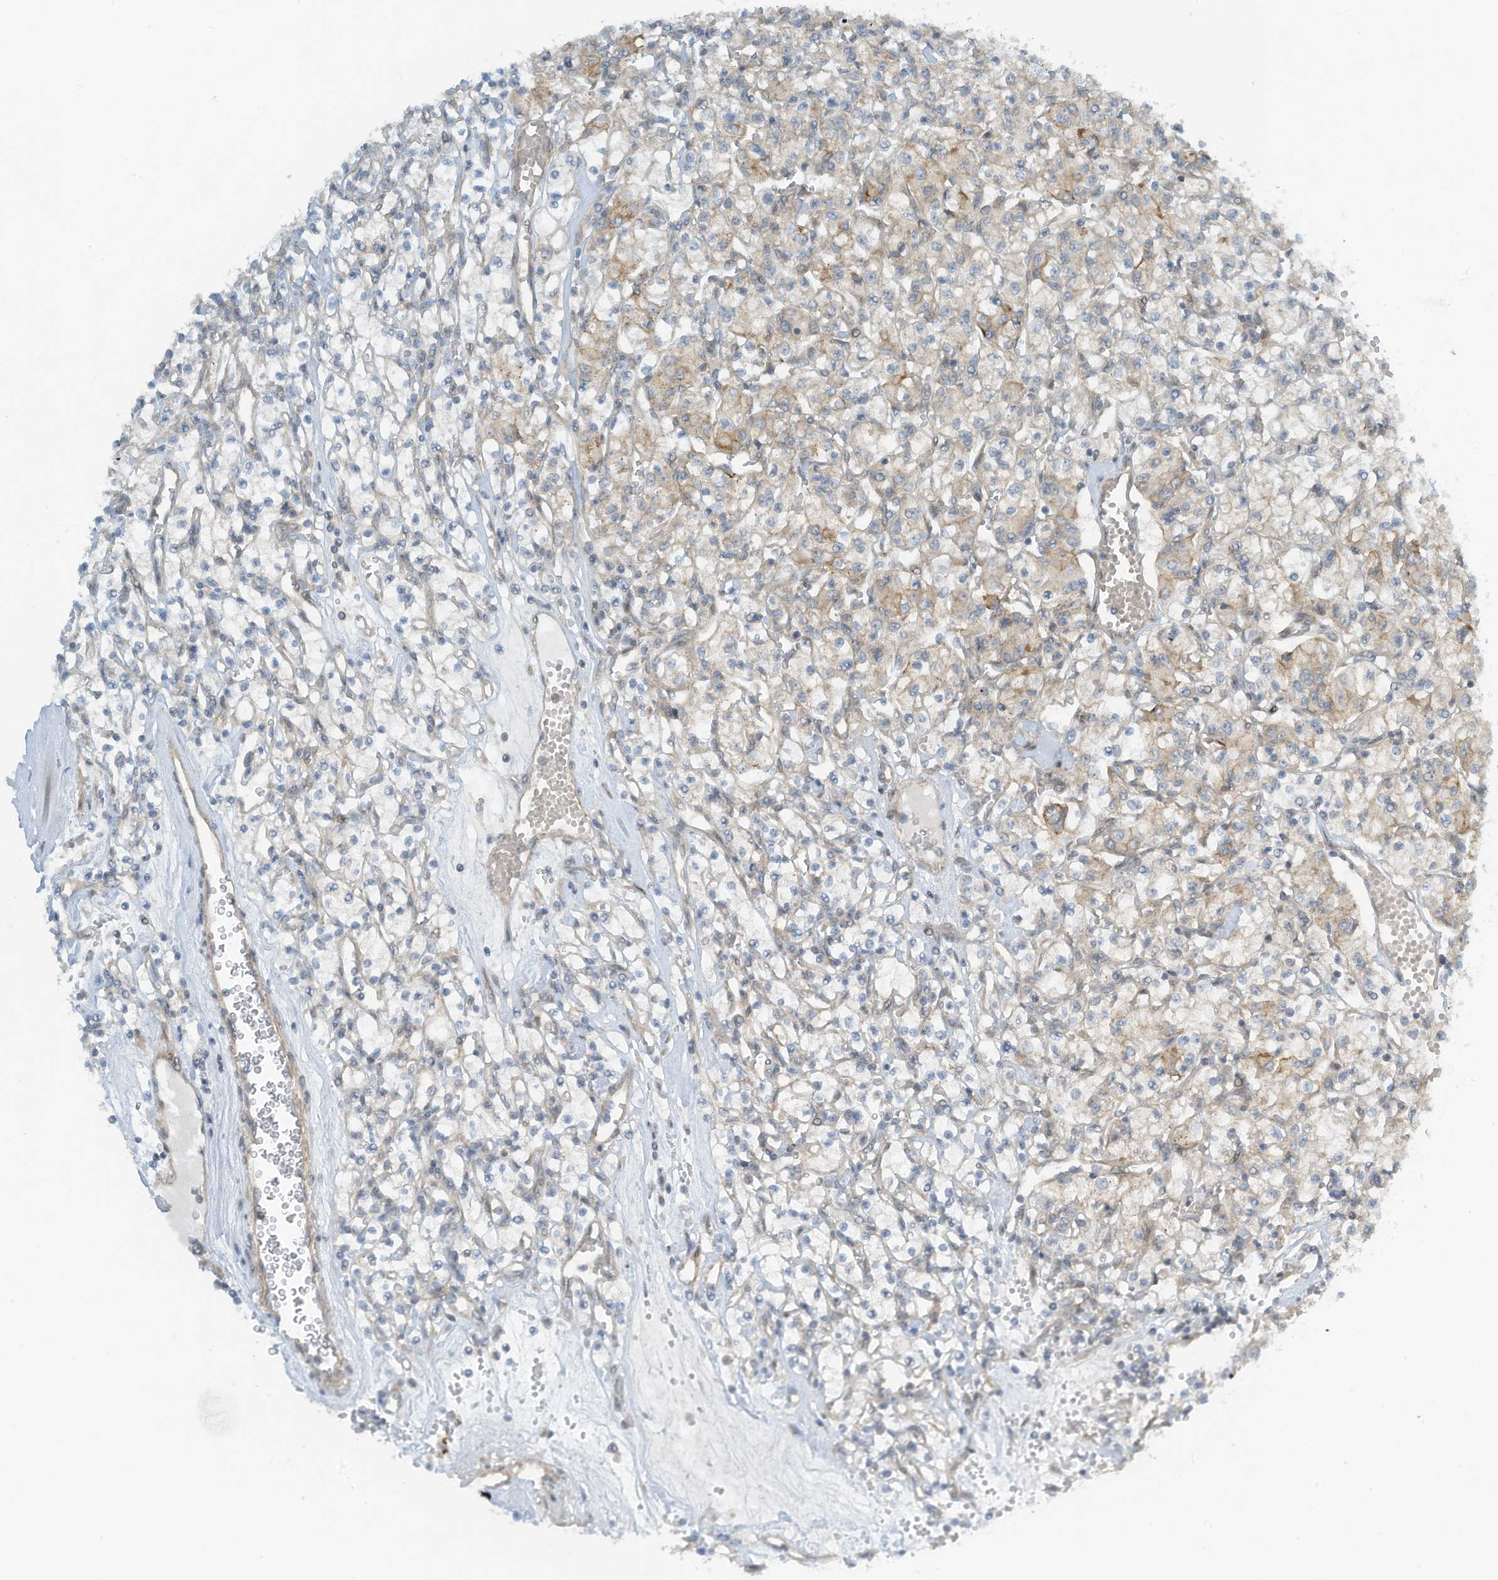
{"staining": {"intensity": "weak", "quantity": "<25%", "location": "cytoplasmic/membranous"}, "tissue": "renal cancer", "cell_type": "Tumor cells", "image_type": "cancer", "snomed": [{"axis": "morphology", "description": "Adenocarcinoma, NOS"}, {"axis": "topography", "description": "Kidney"}], "caption": "This is a histopathology image of IHC staining of renal cancer, which shows no positivity in tumor cells.", "gene": "FSD1L", "patient": {"sex": "female", "age": 59}}